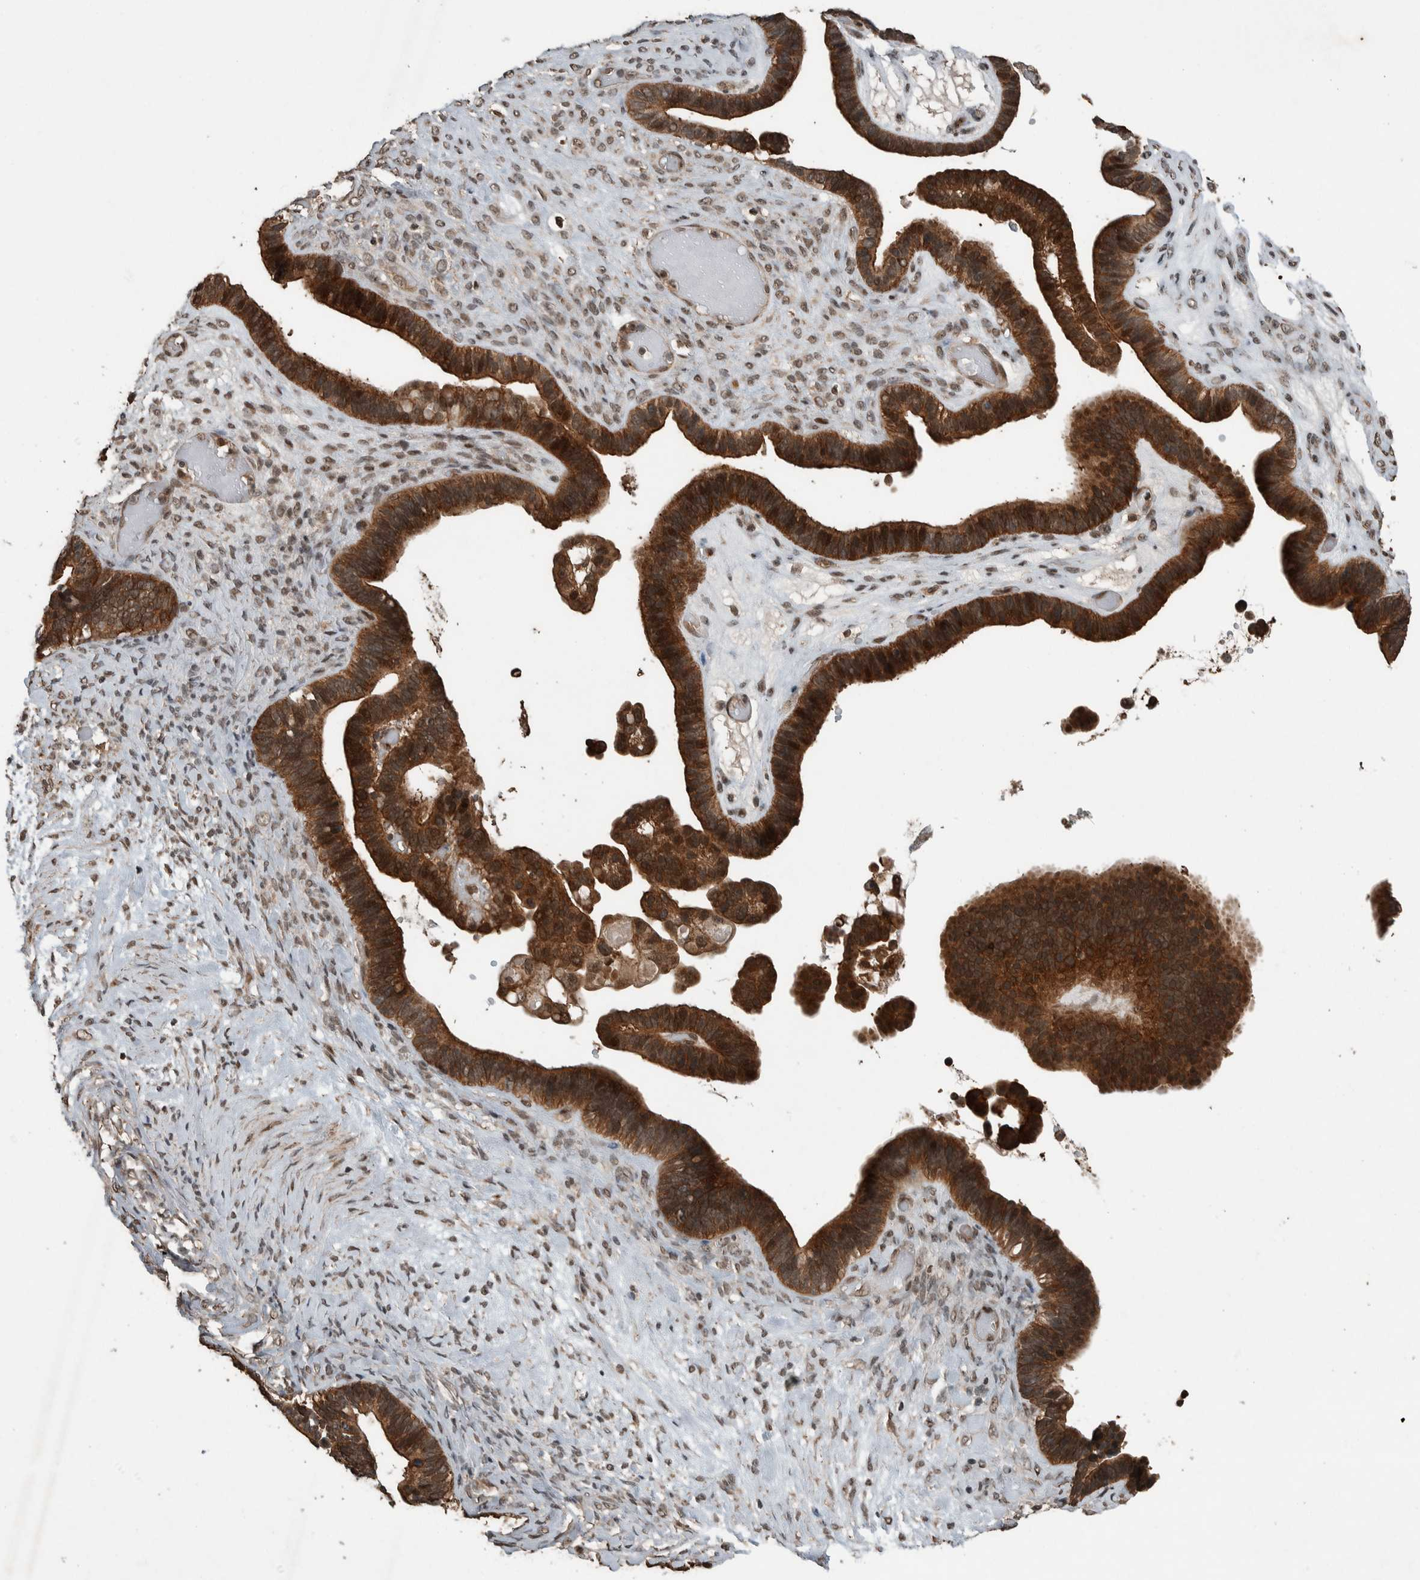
{"staining": {"intensity": "strong", "quantity": ">75%", "location": "cytoplasmic/membranous"}, "tissue": "ovarian cancer", "cell_type": "Tumor cells", "image_type": "cancer", "snomed": [{"axis": "morphology", "description": "Cystadenocarcinoma, serous, NOS"}, {"axis": "topography", "description": "Ovary"}], "caption": "A brown stain labels strong cytoplasmic/membranous positivity of a protein in human serous cystadenocarcinoma (ovarian) tumor cells.", "gene": "MYO1E", "patient": {"sex": "female", "age": 56}}